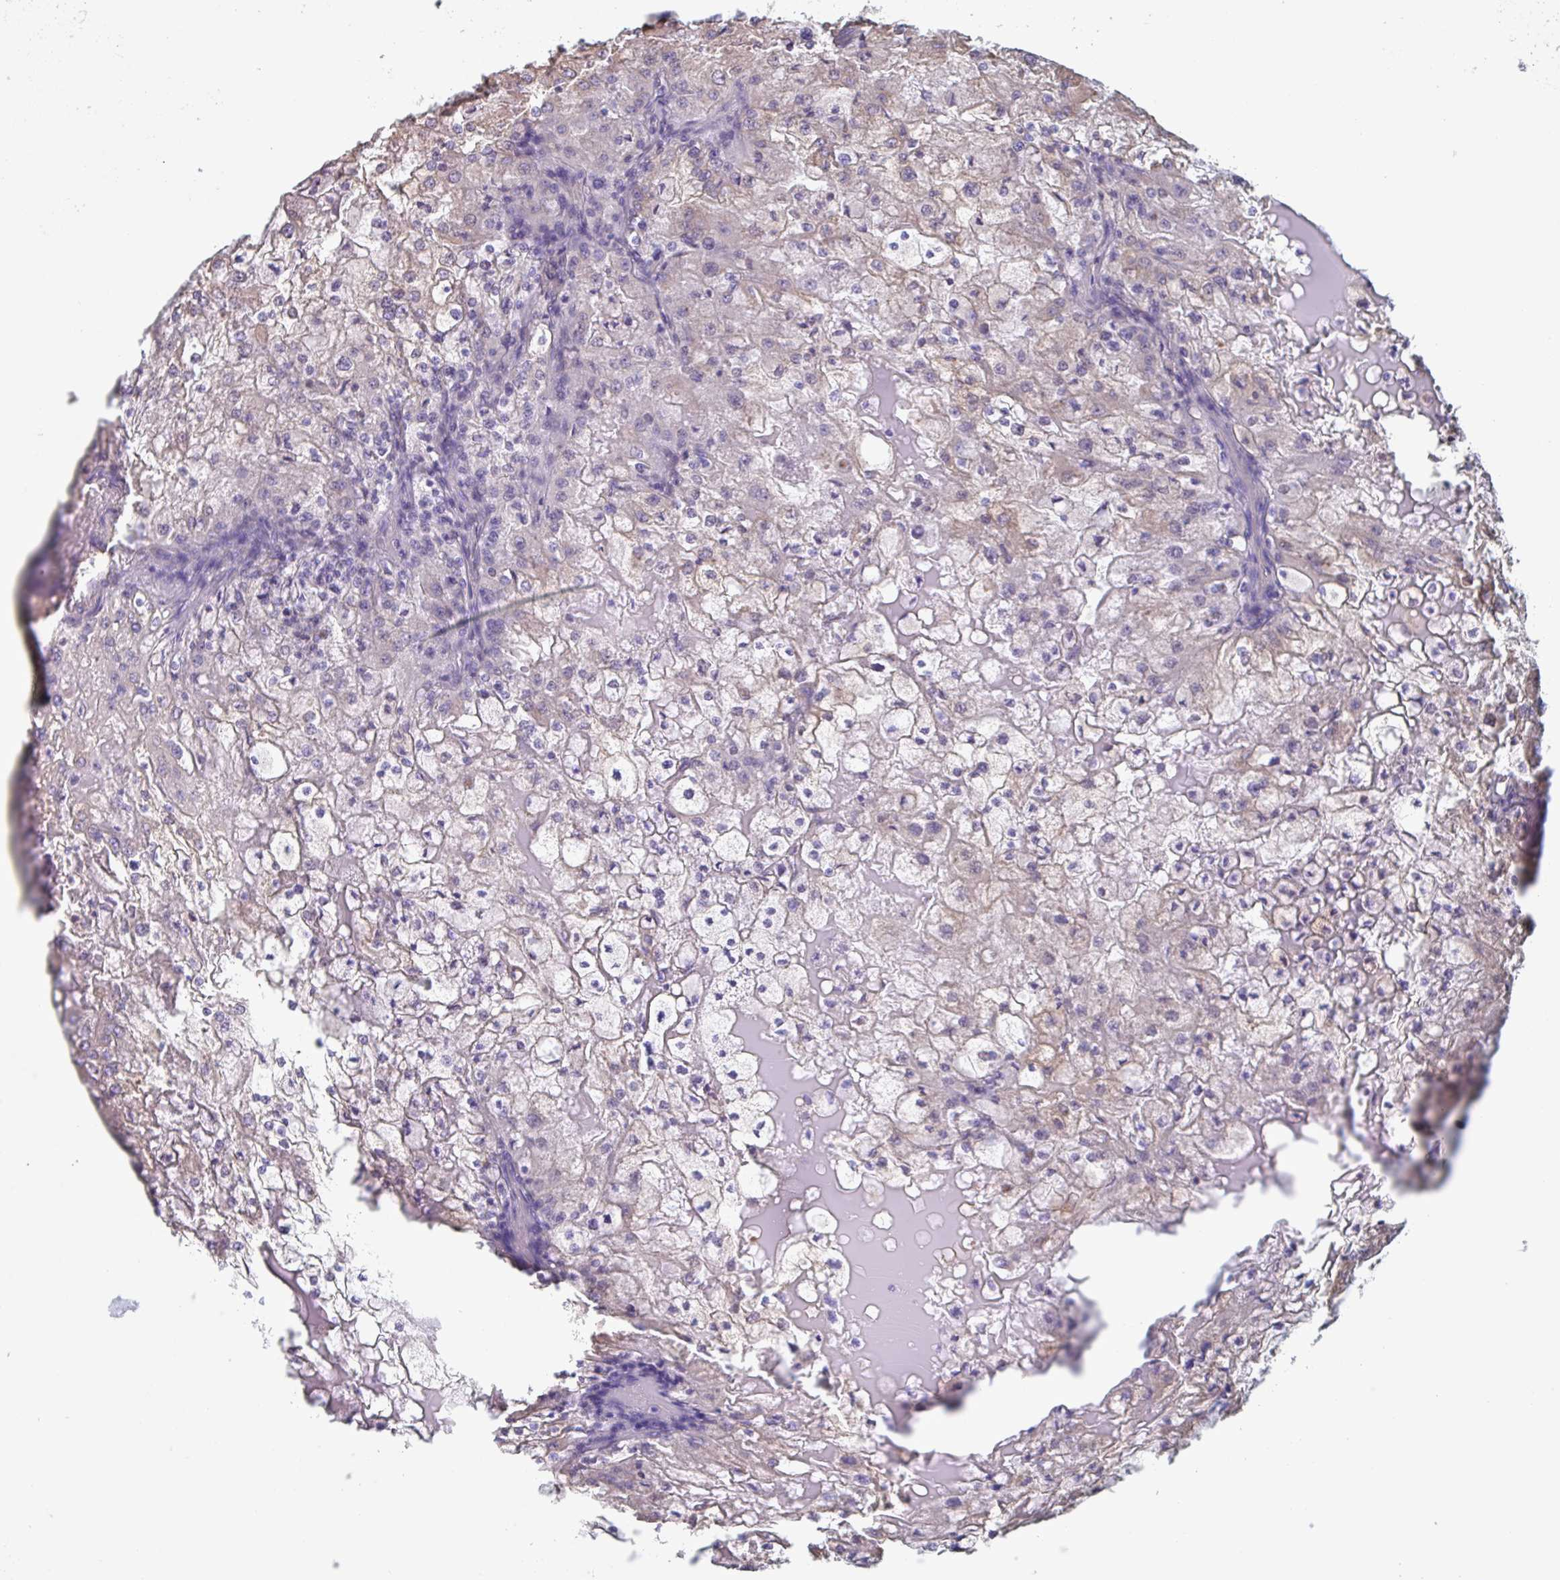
{"staining": {"intensity": "weak", "quantity": "<25%", "location": "cytoplasmic/membranous"}, "tissue": "renal cancer", "cell_type": "Tumor cells", "image_type": "cancer", "snomed": [{"axis": "morphology", "description": "Adenocarcinoma, NOS"}, {"axis": "topography", "description": "Kidney"}], "caption": "The micrograph shows no staining of tumor cells in adenocarcinoma (renal).", "gene": "DOK4", "patient": {"sex": "female", "age": 74}}